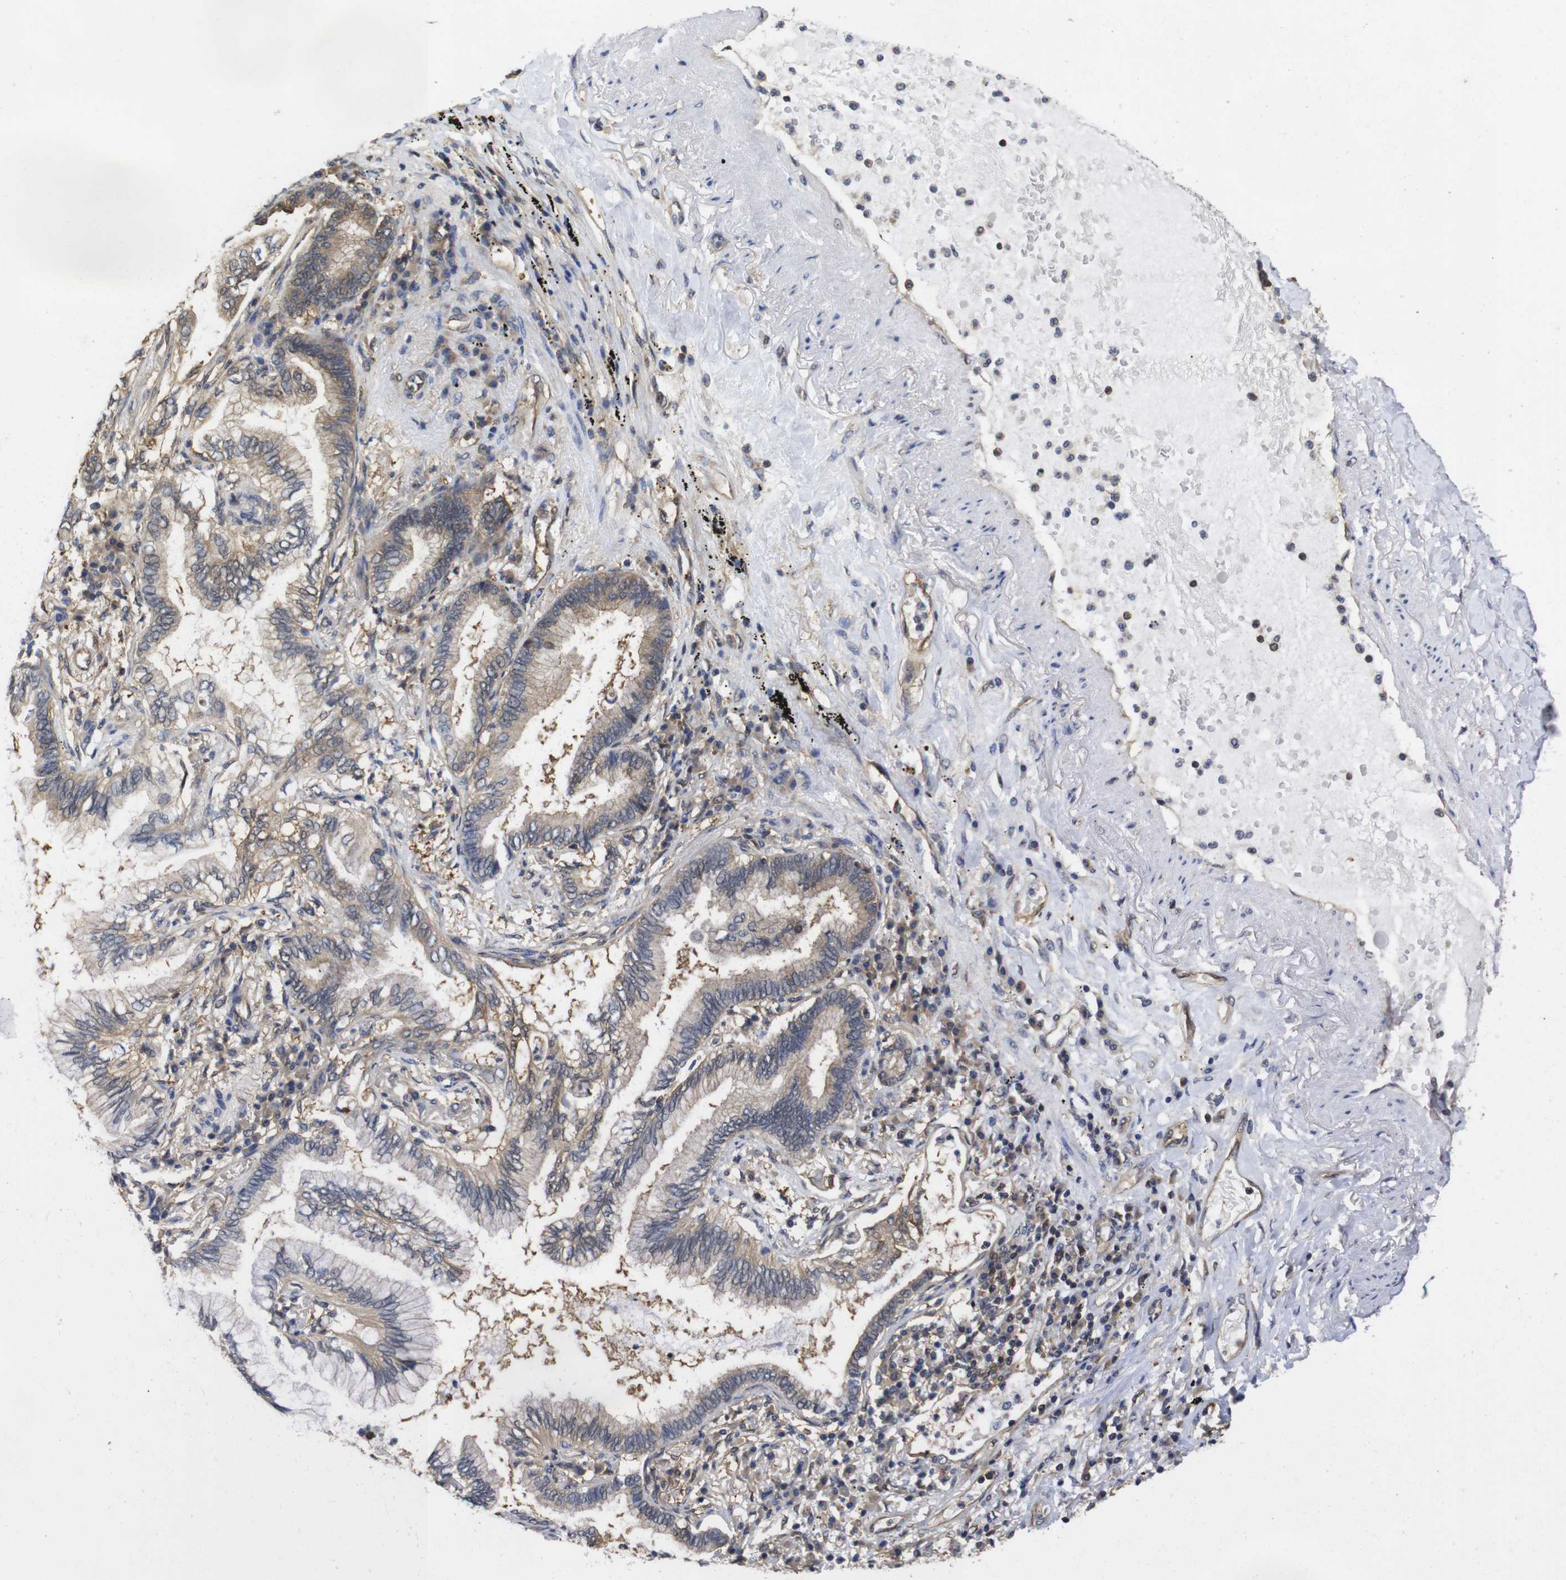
{"staining": {"intensity": "weak", "quantity": "25%-75%", "location": "cytoplasmic/membranous"}, "tissue": "lung cancer", "cell_type": "Tumor cells", "image_type": "cancer", "snomed": [{"axis": "morphology", "description": "Normal tissue, NOS"}, {"axis": "morphology", "description": "Adenocarcinoma, NOS"}, {"axis": "topography", "description": "Bronchus"}, {"axis": "topography", "description": "Lung"}], "caption": "Protein expression by immunohistochemistry (IHC) reveals weak cytoplasmic/membranous positivity in approximately 25%-75% of tumor cells in adenocarcinoma (lung).", "gene": "SUMO3", "patient": {"sex": "female", "age": 70}}